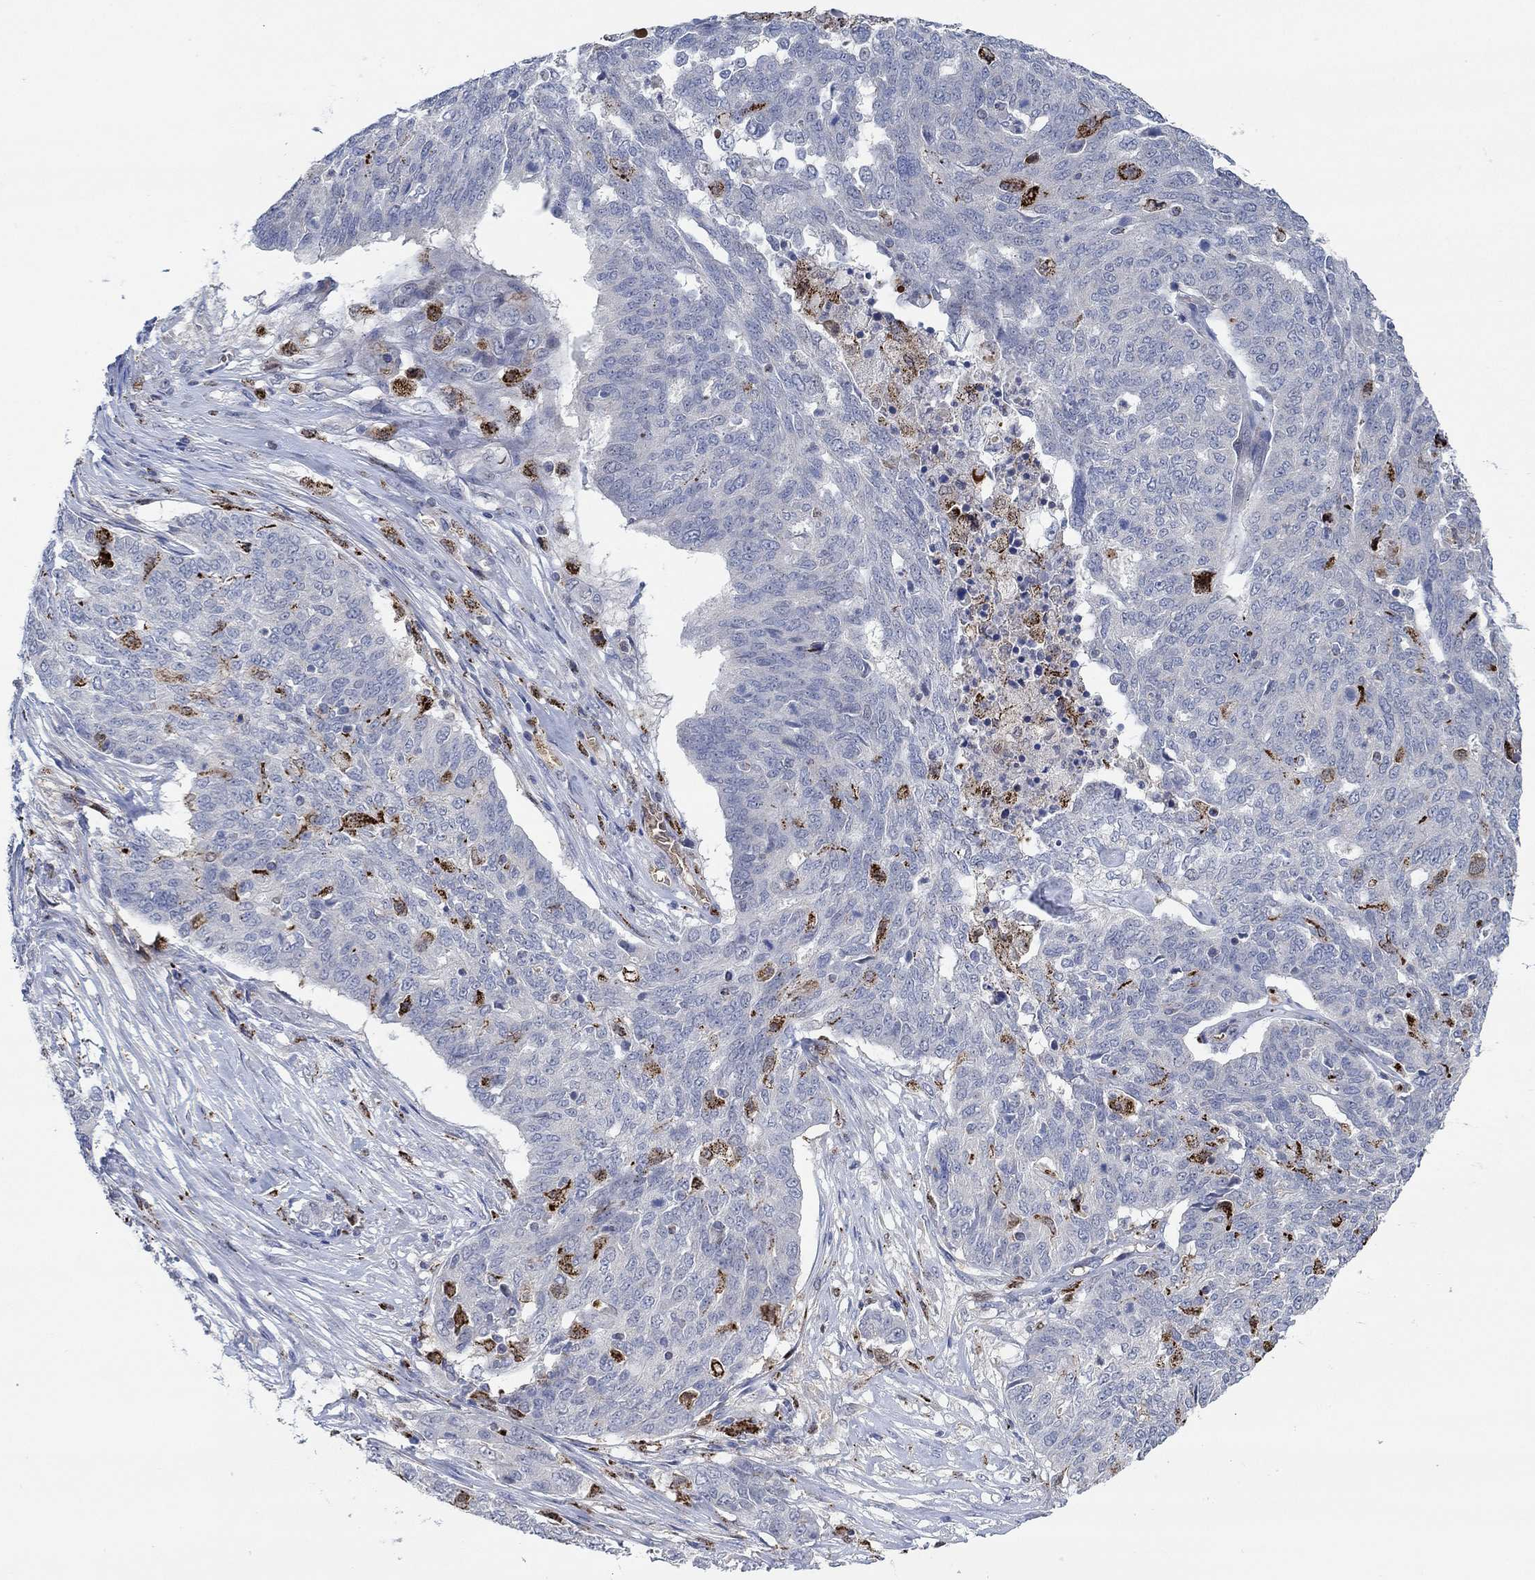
{"staining": {"intensity": "negative", "quantity": "none", "location": "none"}, "tissue": "ovarian cancer", "cell_type": "Tumor cells", "image_type": "cancer", "snomed": [{"axis": "morphology", "description": "Cystadenocarcinoma, serous, NOS"}, {"axis": "topography", "description": "Ovary"}], "caption": "There is no significant staining in tumor cells of serous cystadenocarcinoma (ovarian).", "gene": "MPP1", "patient": {"sex": "female", "age": 67}}